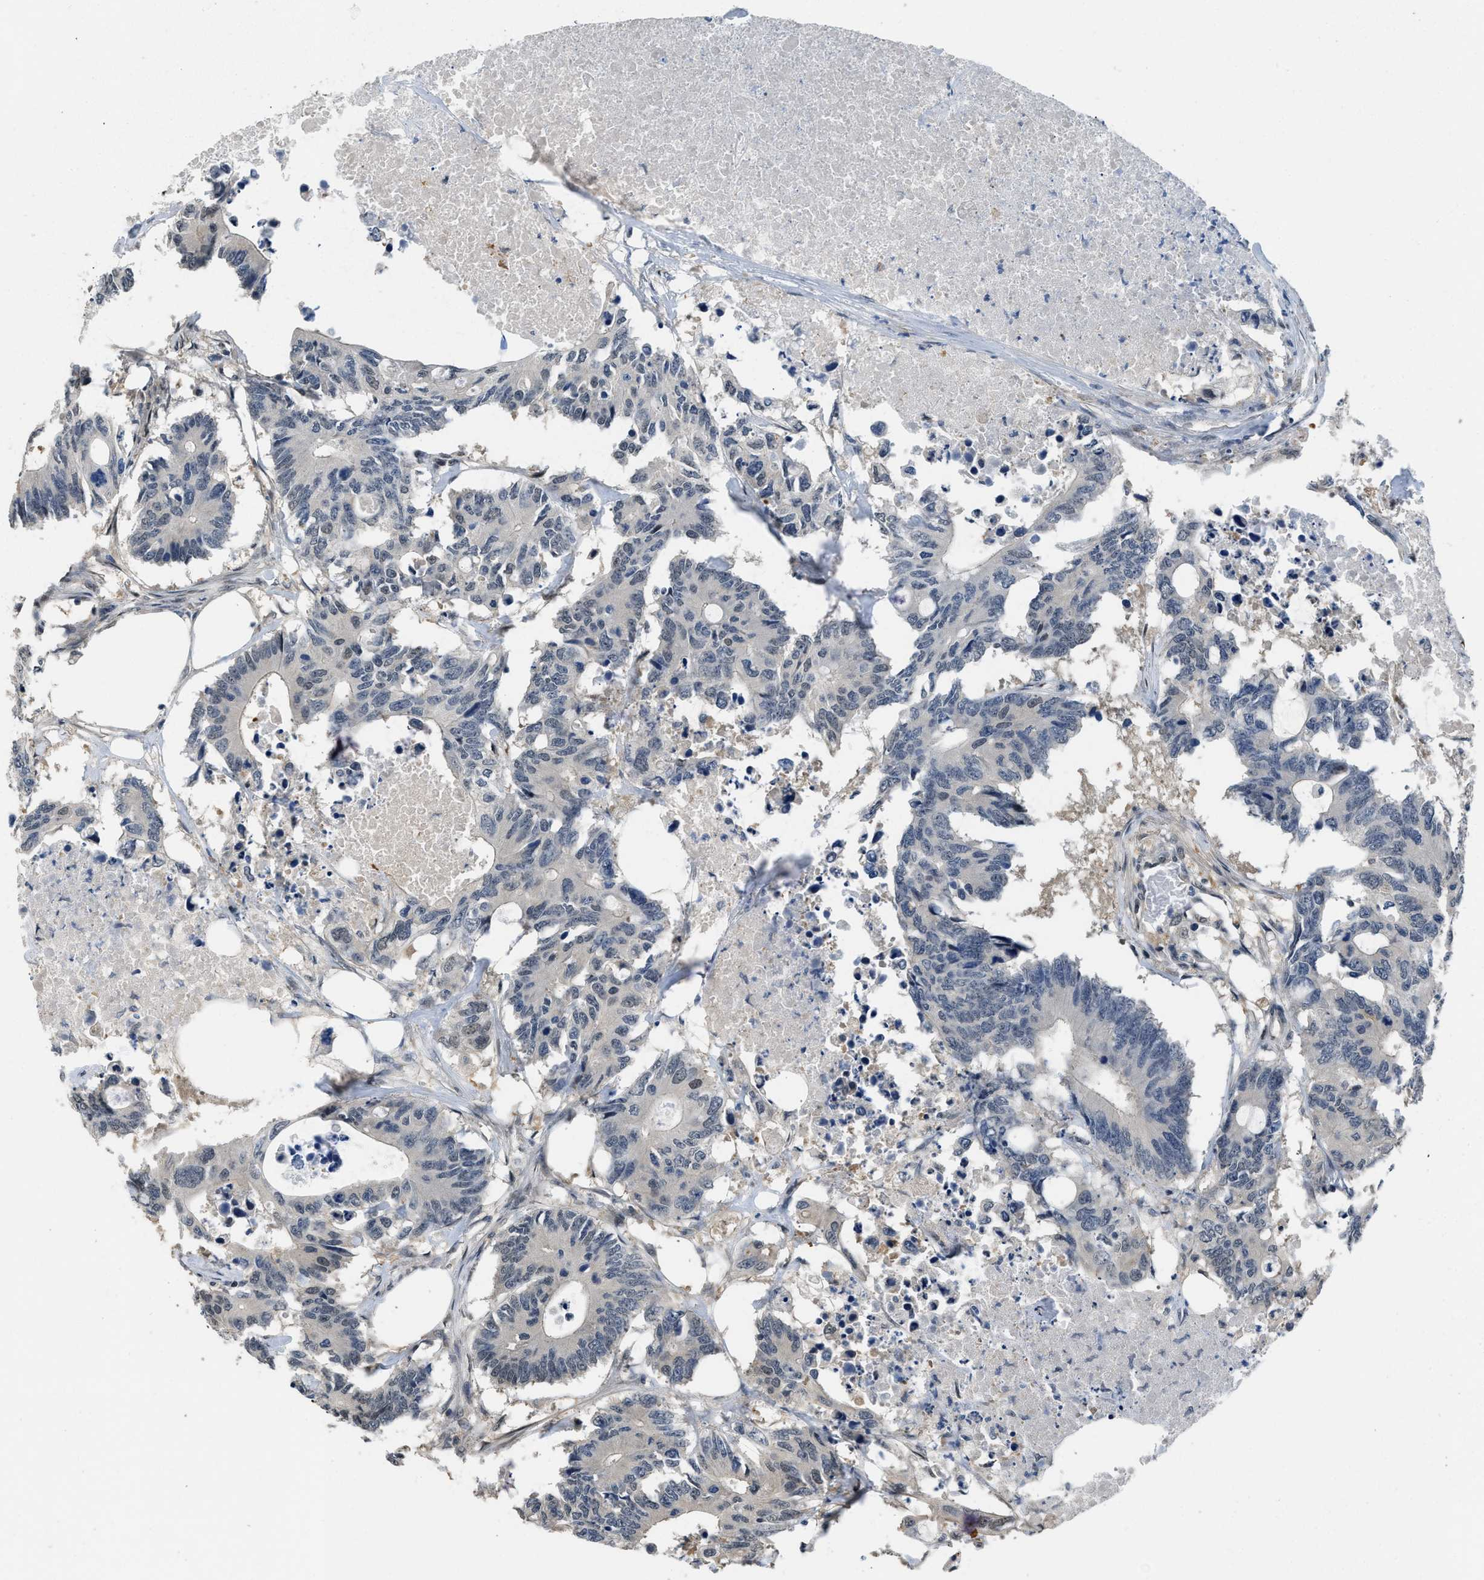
{"staining": {"intensity": "negative", "quantity": "none", "location": "none"}, "tissue": "colorectal cancer", "cell_type": "Tumor cells", "image_type": "cancer", "snomed": [{"axis": "morphology", "description": "Adenocarcinoma, NOS"}, {"axis": "topography", "description": "Colon"}], "caption": "A high-resolution micrograph shows immunohistochemistry staining of colorectal cancer (adenocarcinoma), which displays no significant expression in tumor cells.", "gene": "TES", "patient": {"sex": "male", "age": 71}}